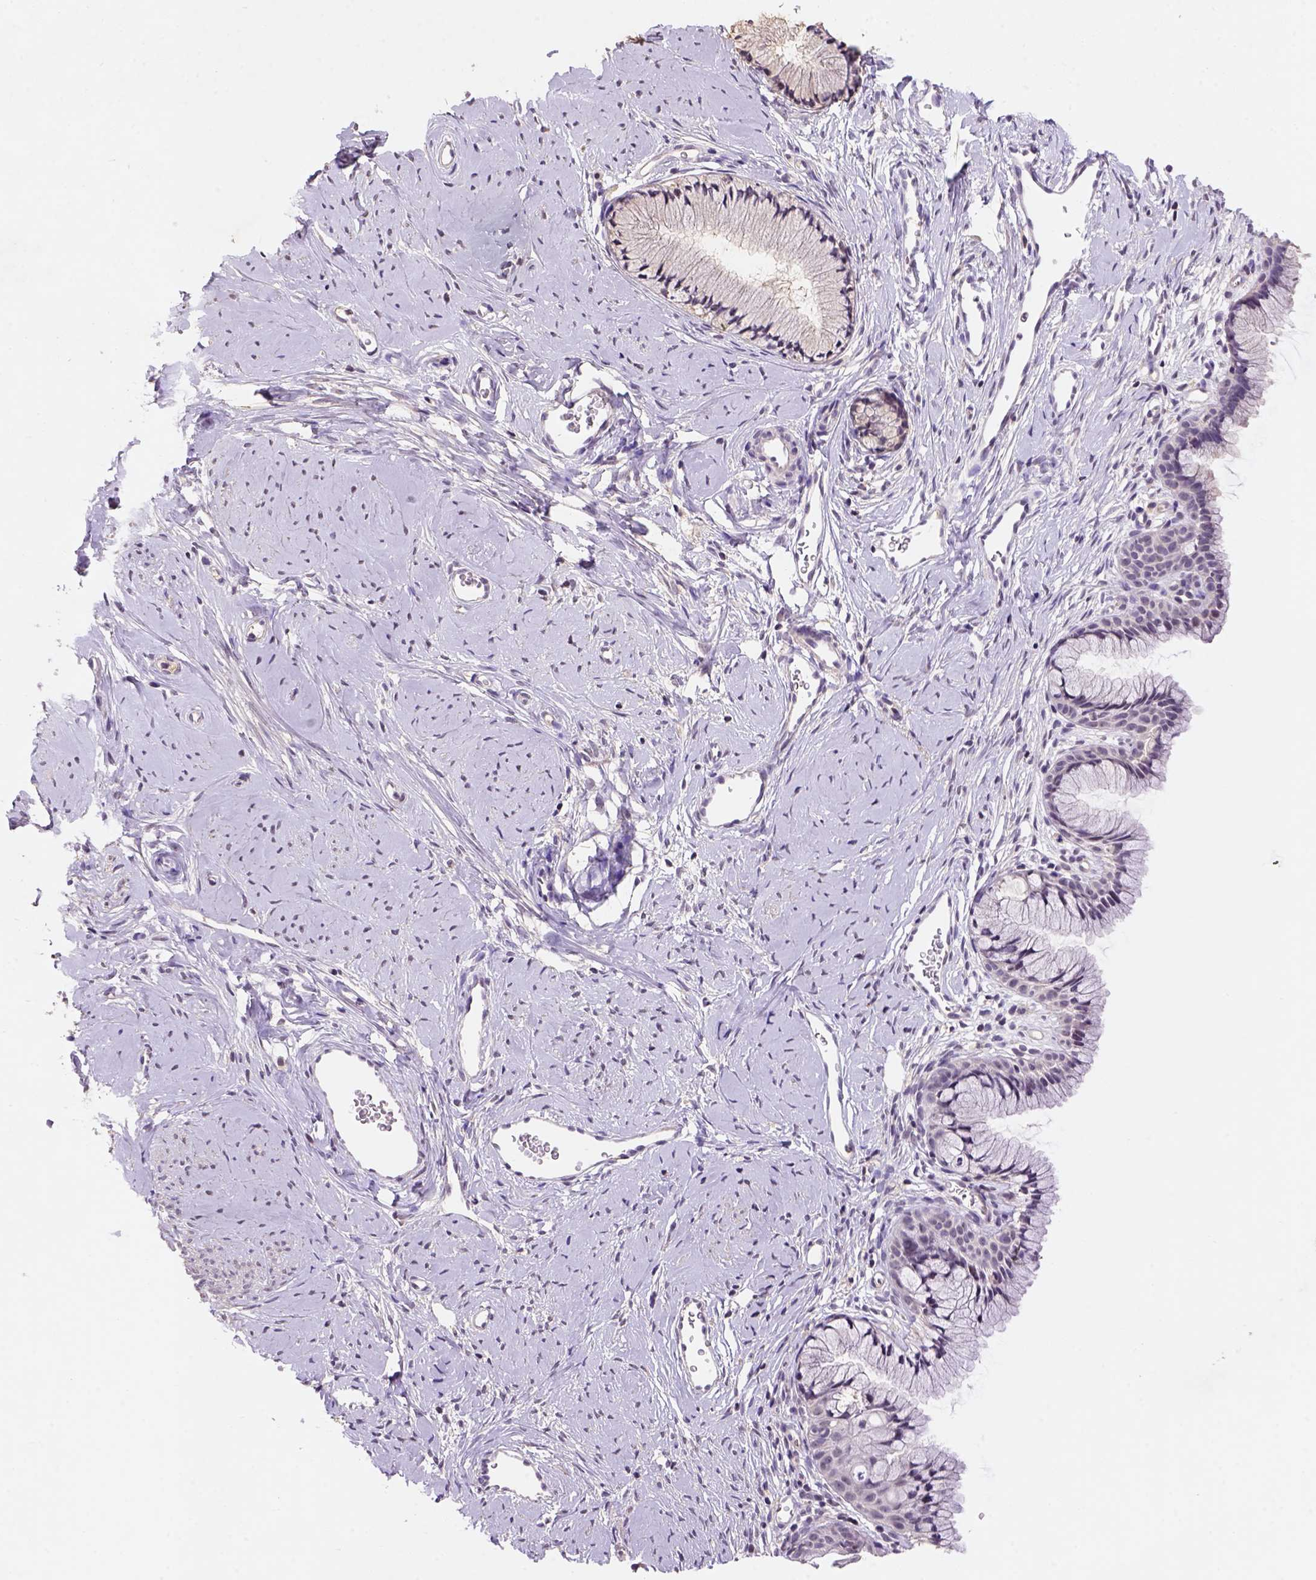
{"staining": {"intensity": "weak", "quantity": "25%-75%", "location": "cytoplasmic/membranous"}, "tissue": "cervix", "cell_type": "Glandular cells", "image_type": "normal", "snomed": [{"axis": "morphology", "description": "Normal tissue, NOS"}, {"axis": "topography", "description": "Cervix"}], "caption": "Glandular cells reveal low levels of weak cytoplasmic/membranous positivity in approximately 25%-75% of cells in normal cervix.", "gene": "SCML4", "patient": {"sex": "female", "age": 40}}